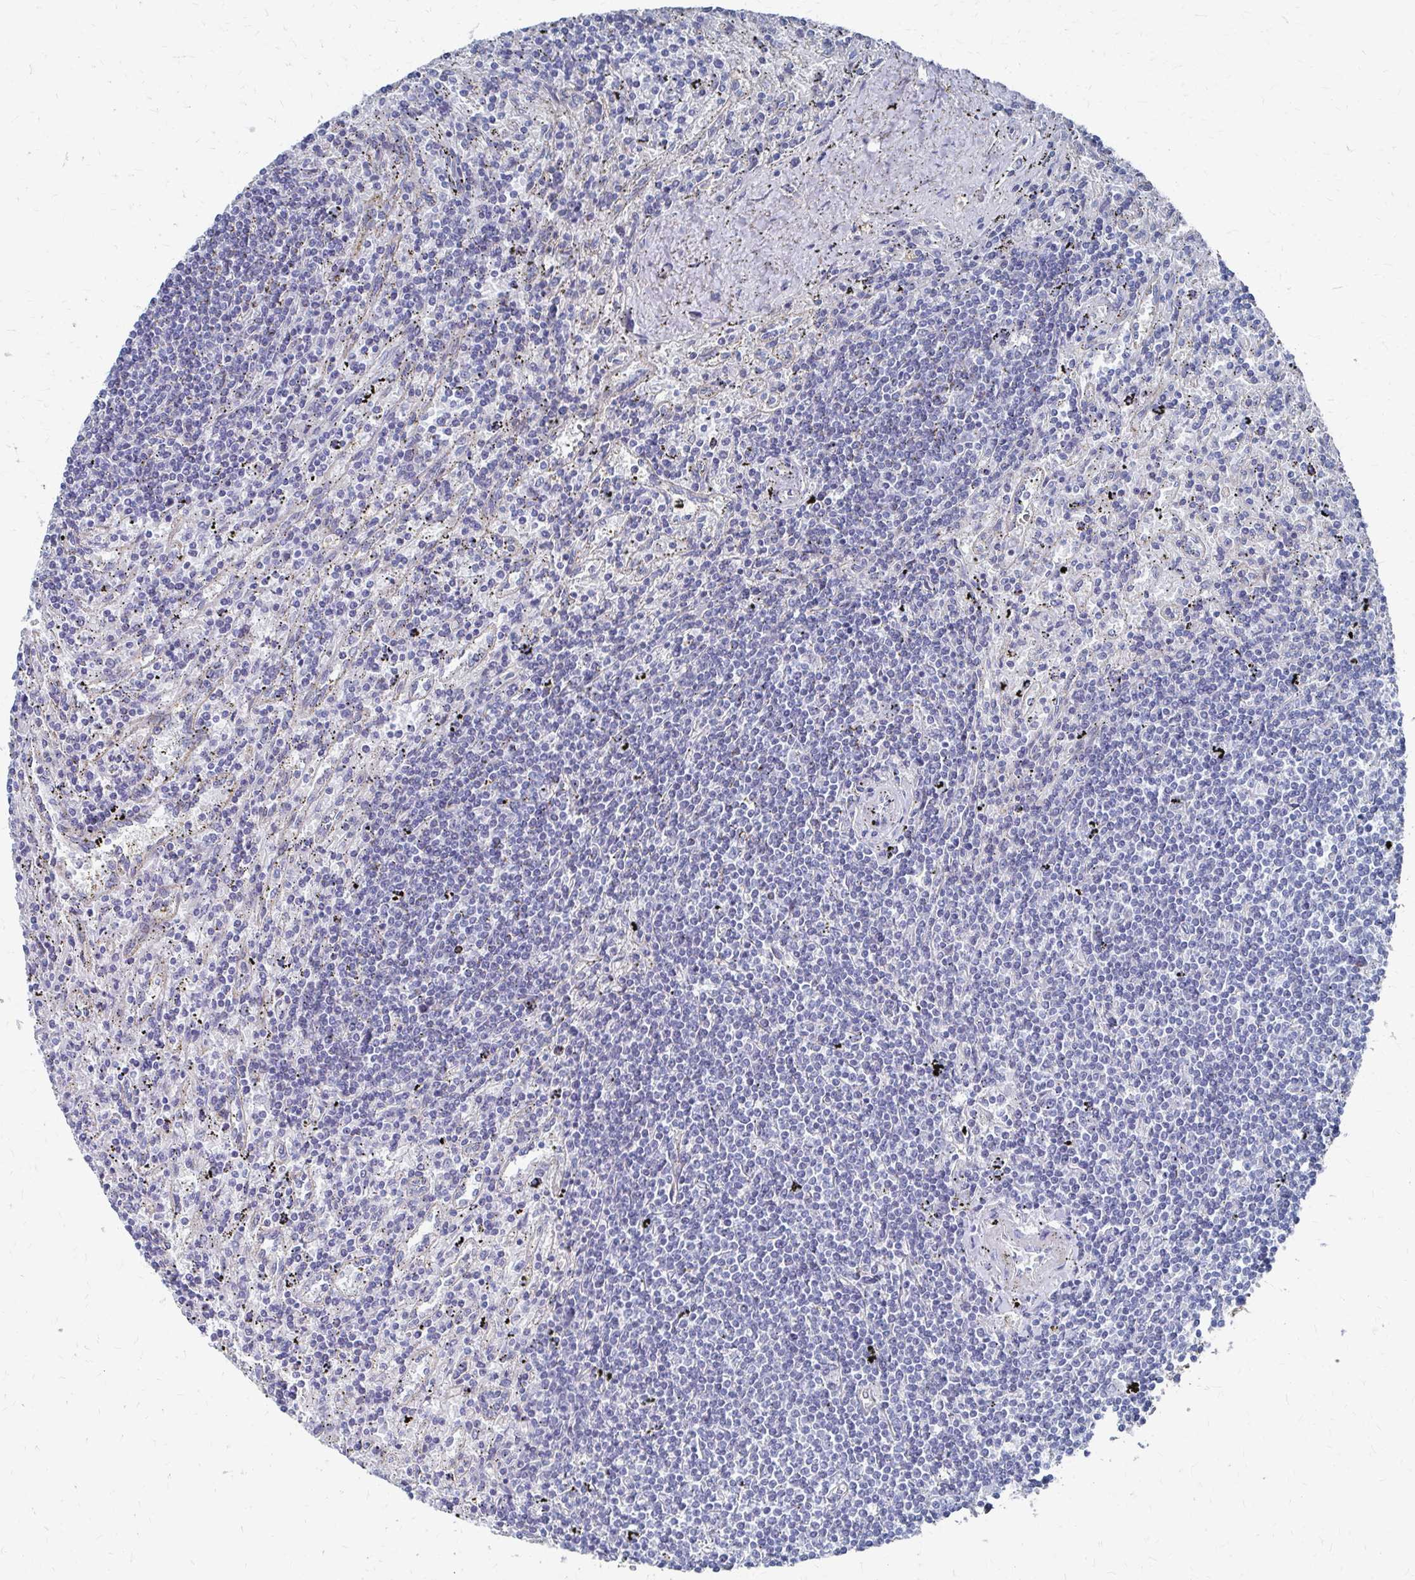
{"staining": {"intensity": "negative", "quantity": "none", "location": "none"}, "tissue": "lymphoma", "cell_type": "Tumor cells", "image_type": "cancer", "snomed": [{"axis": "morphology", "description": "Malignant lymphoma, non-Hodgkin's type, Low grade"}, {"axis": "topography", "description": "Spleen"}], "caption": "Tumor cells are negative for protein expression in human low-grade malignant lymphoma, non-Hodgkin's type. The staining was performed using DAB (3,3'-diaminobenzidine) to visualize the protein expression in brown, while the nuclei were stained in blue with hematoxylin (Magnification: 20x).", "gene": "PLEKHG7", "patient": {"sex": "male", "age": 76}}